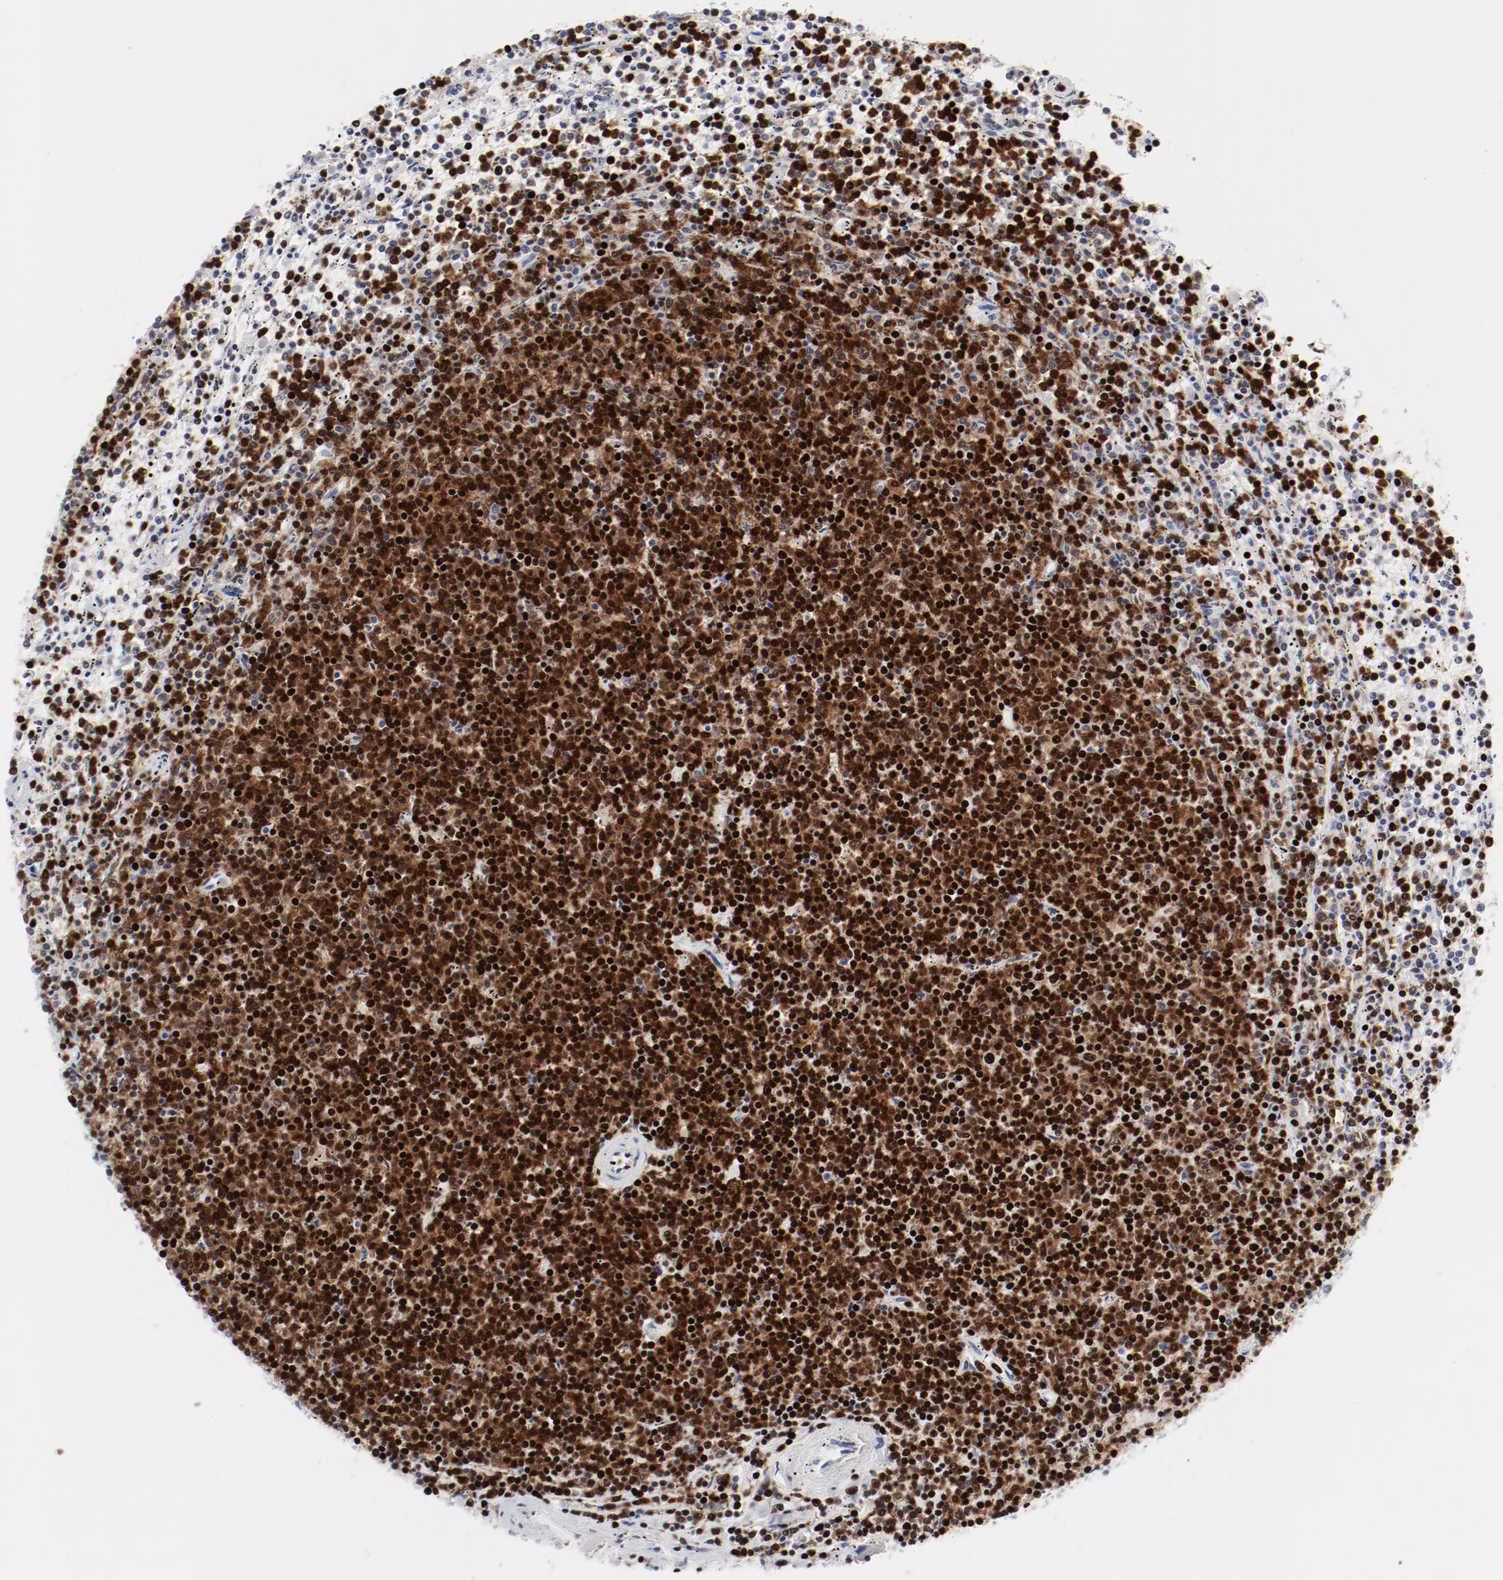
{"staining": {"intensity": "strong", "quantity": ">75%", "location": "nuclear"}, "tissue": "lymphoma", "cell_type": "Tumor cells", "image_type": "cancer", "snomed": [{"axis": "morphology", "description": "Malignant lymphoma, non-Hodgkin's type, Low grade"}, {"axis": "topography", "description": "Spleen"}], "caption": "This is an image of IHC staining of lymphoma, which shows strong expression in the nuclear of tumor cells.", "gene": "SMARCC2", "patient": {"sex": "female", "age": 50}}